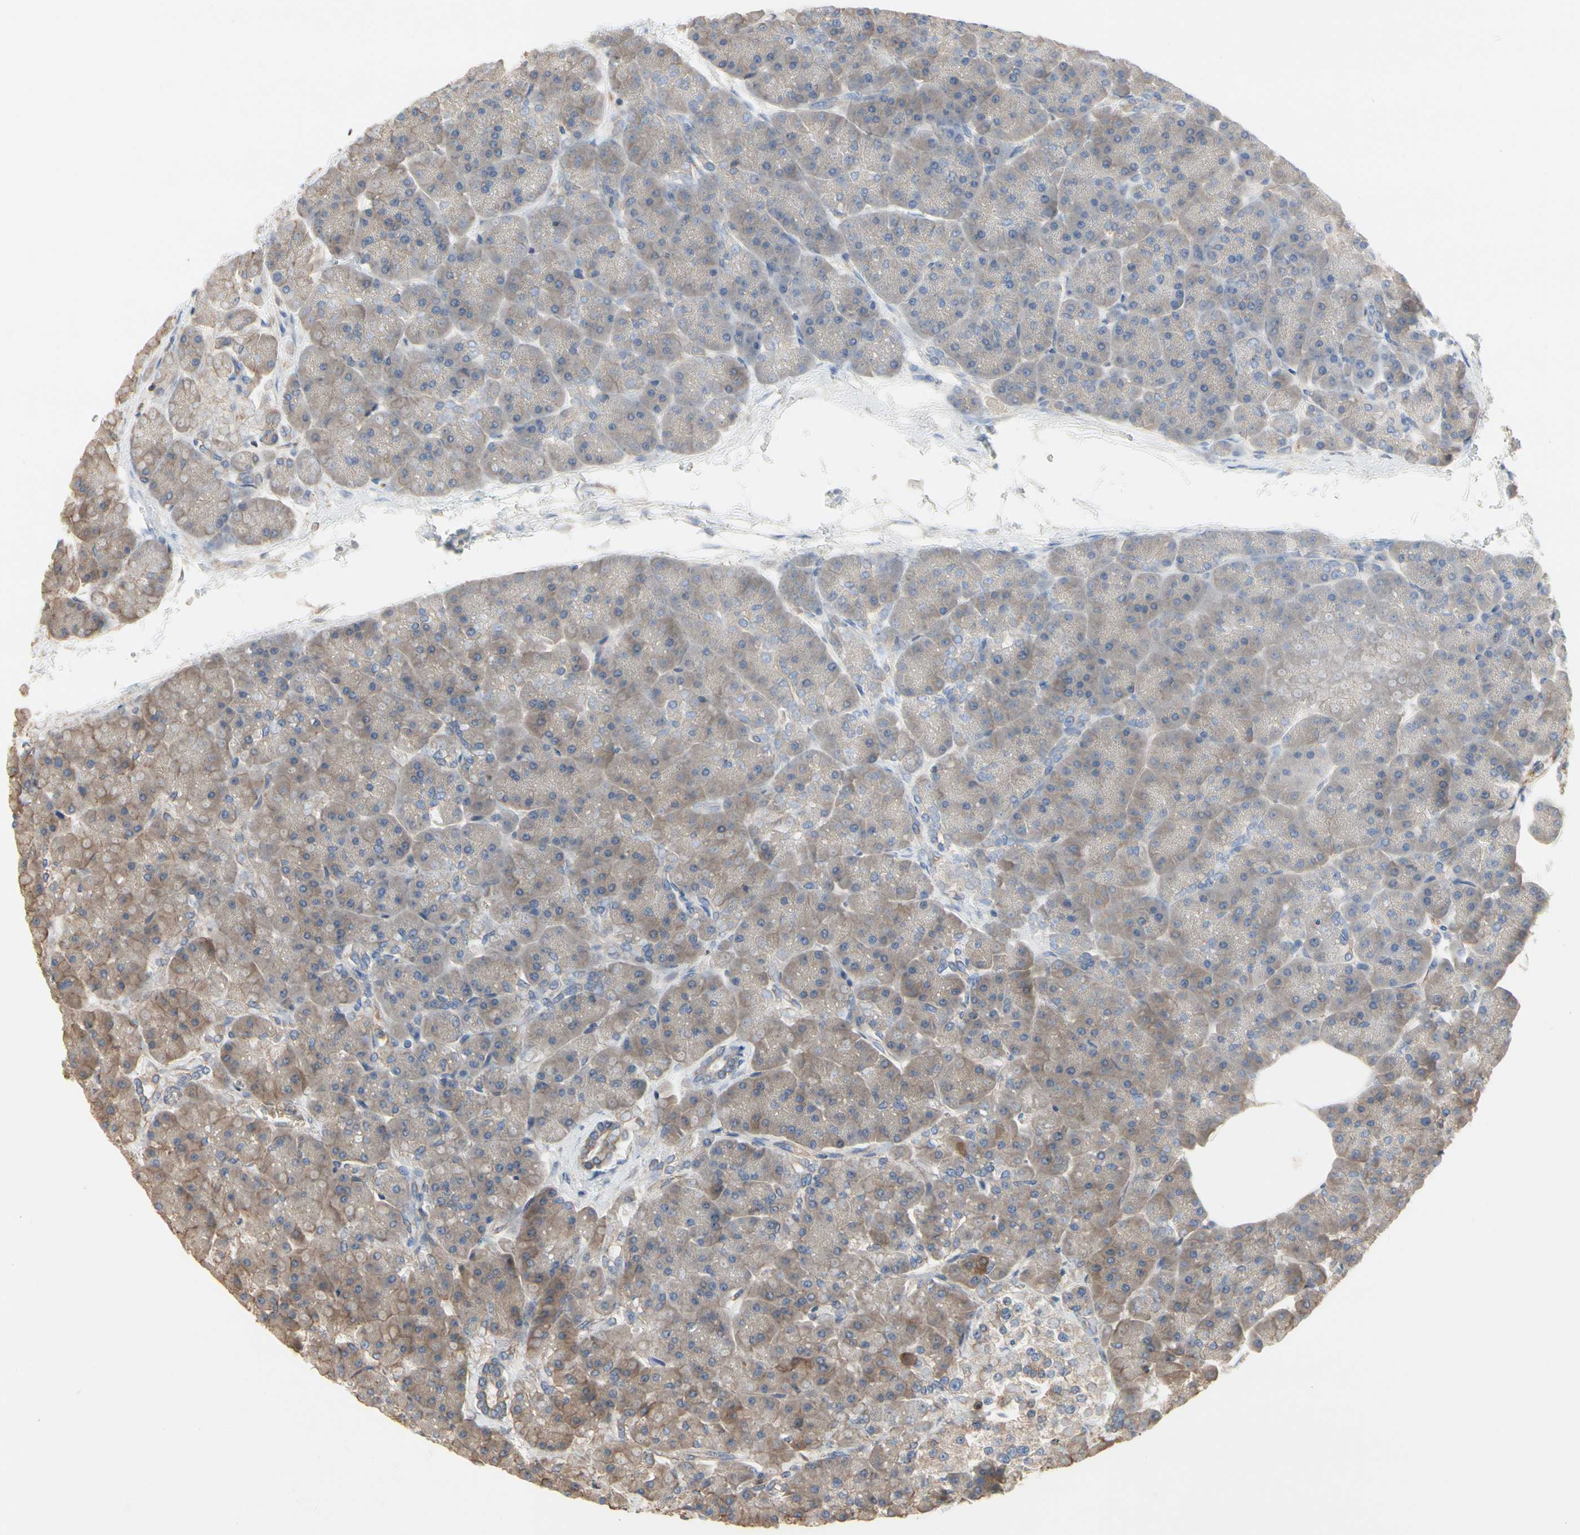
{"staining": {"intensity": "weak", "quantity": ">75%", "location": "cytoplasmic/membranous"}, "tissue": "pancreas", "cell_type": "Exocrine glandular cells", "image_type": "normal", "snomed": [{"axis": "morphology", "description": "Normal tissue, NOS"}, {"axis": "topography", "description": "Pancreas"}], "caption": "DAB immunohistochemical staining of benign pancreas shows weak cytoplasmic/membranous protein expression in about >75% of exocrine glandular cells.", "gene": "PDZK1", "patient": {"sex": "female", "age": 70}}